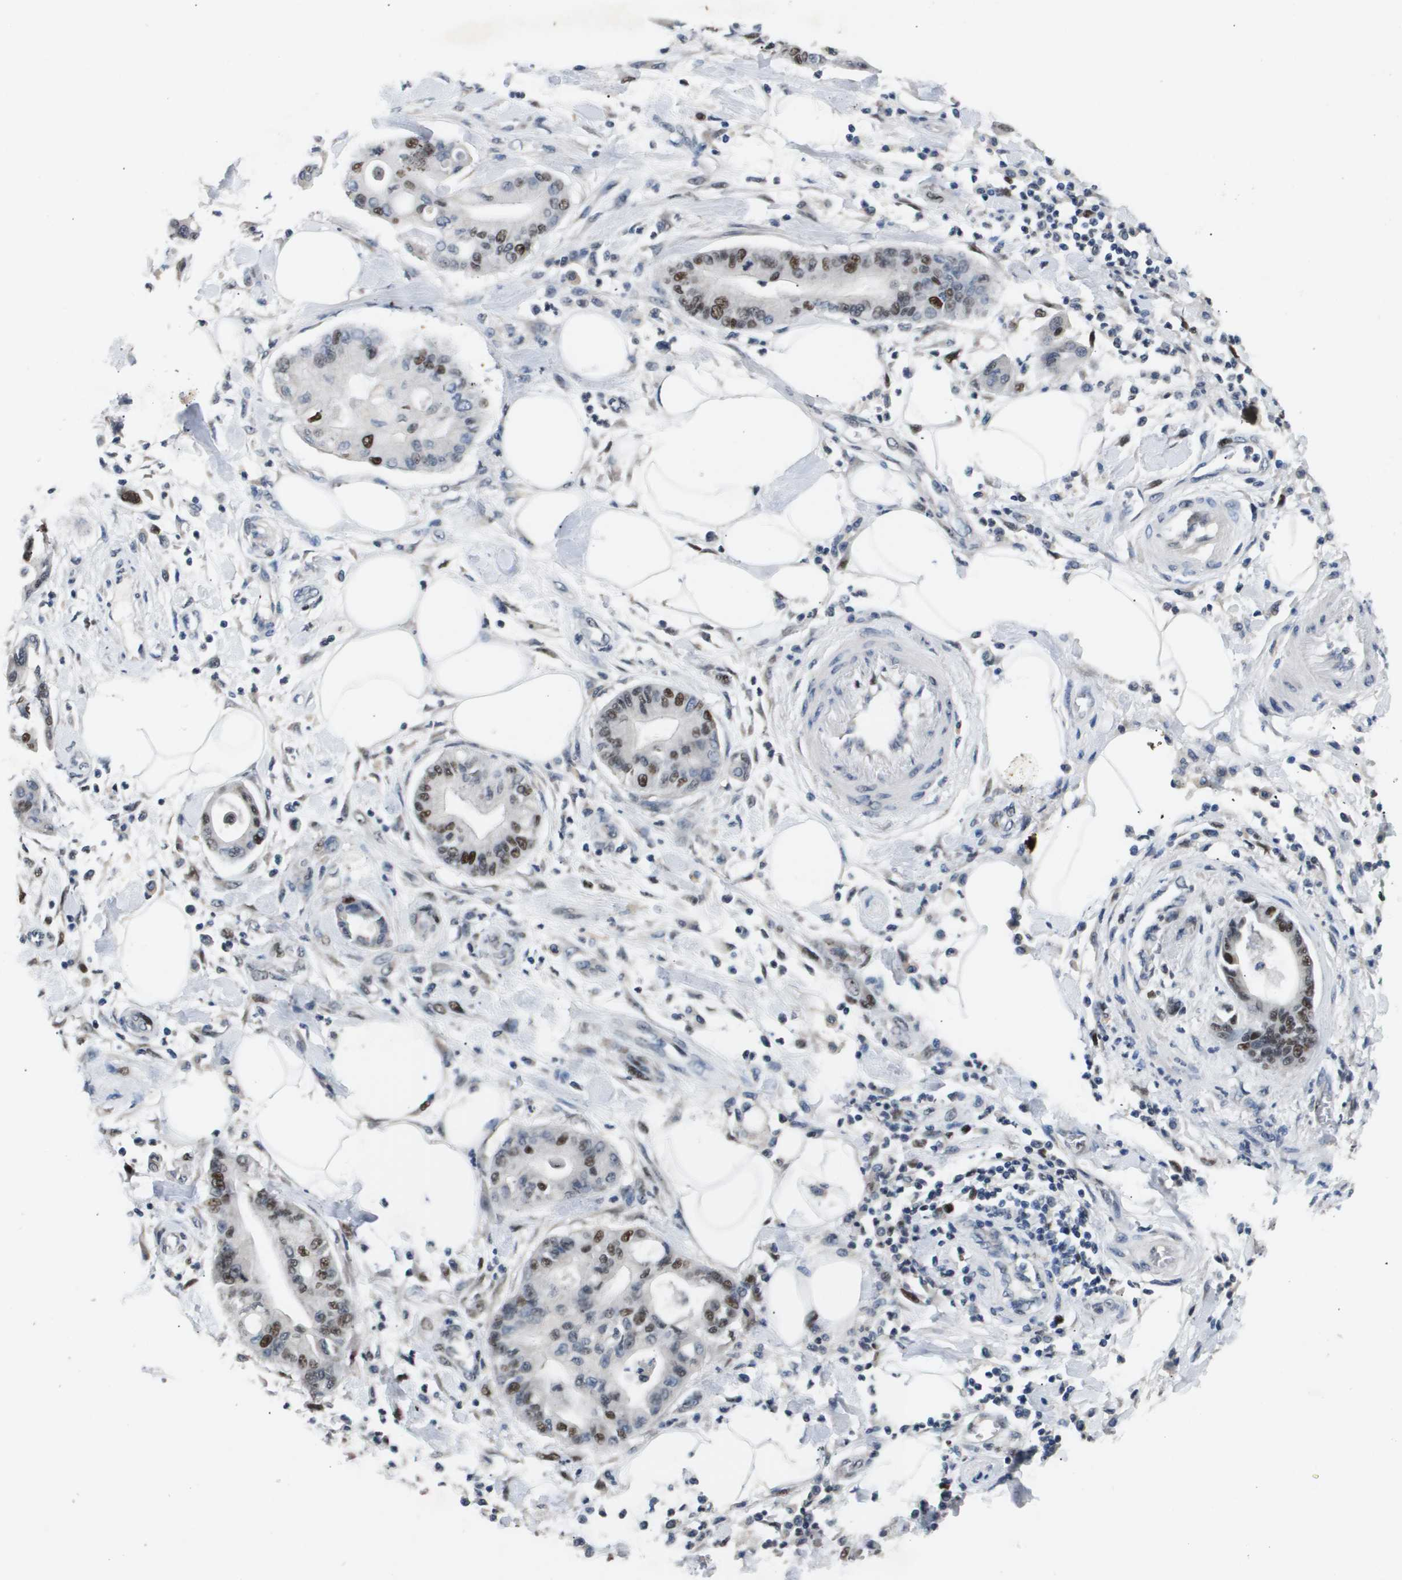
{"staining": {"intensity": "moderate", "quantity": "25%-75%", "location": "nuclear"}, "tissue": "pancreatic cancer", "cell_type": "Tumor cells", "image_type": "cancer", "snomed": [{"axis": "morphology", "description": "Adenocarcinoma, NOS"}, {"axis": "morphology", "description": "Adenocarcinoma, metastatic, NOS"}, {"axis": "topography", "description": "Lymph node"}, {"axis": "topography", "description": "Pancreas"}, {"axis": "topography", "description": "Duodenum"}], "caption": "The image shows immunohistochemical staining of pancreatic cancer (adenocarcinoma). There is moderate nuclear expression is present in about 25%-75% of tumor cells.", "gene": "ANAPC2", "patient": {"sex": "female", "age": 64}}